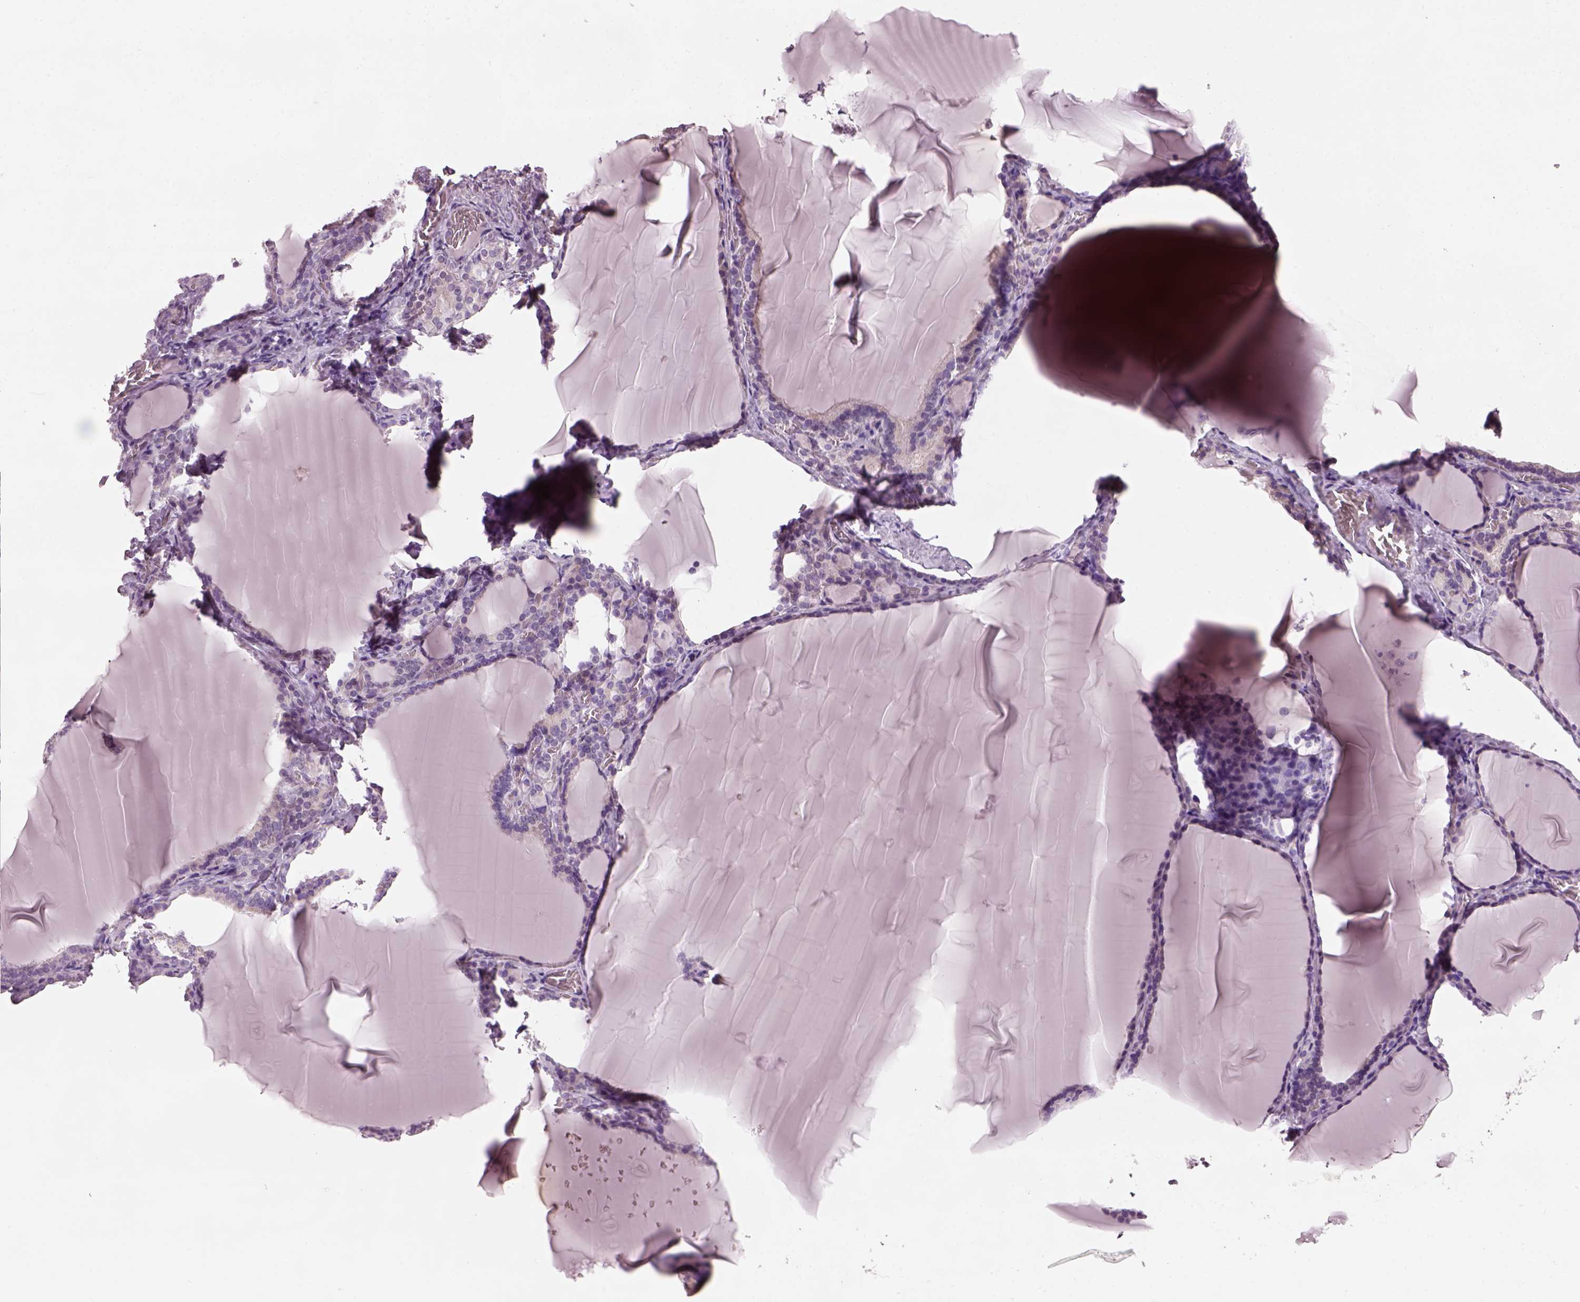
{"staining": {"intensity": "weak", "quantity": ">75%", "location": "cytoplasmic/membranous"}, "tissue": "thyroid gland", "cell_type": "Glandular cells", "image_type": "normal", "snomed": [{"axis": "morphology", "description": "Normal tissue, NOS"}, {"axis": "morphology", "description": "Hyperplasia, NOS"}, {"axis": "topography", "description": "Thyroid gland"}], "caption": "Protein staining demonstrates weak cytoplasmic/membranous positivity in about >75% of glandular cells in unremarkable thyroid gland. Immunohistochemistry (ihc) stains the protein in brown and the nuclei are stained blue.", "gene": "PRR9", "patient": {"sex": "female", "age": 27}}